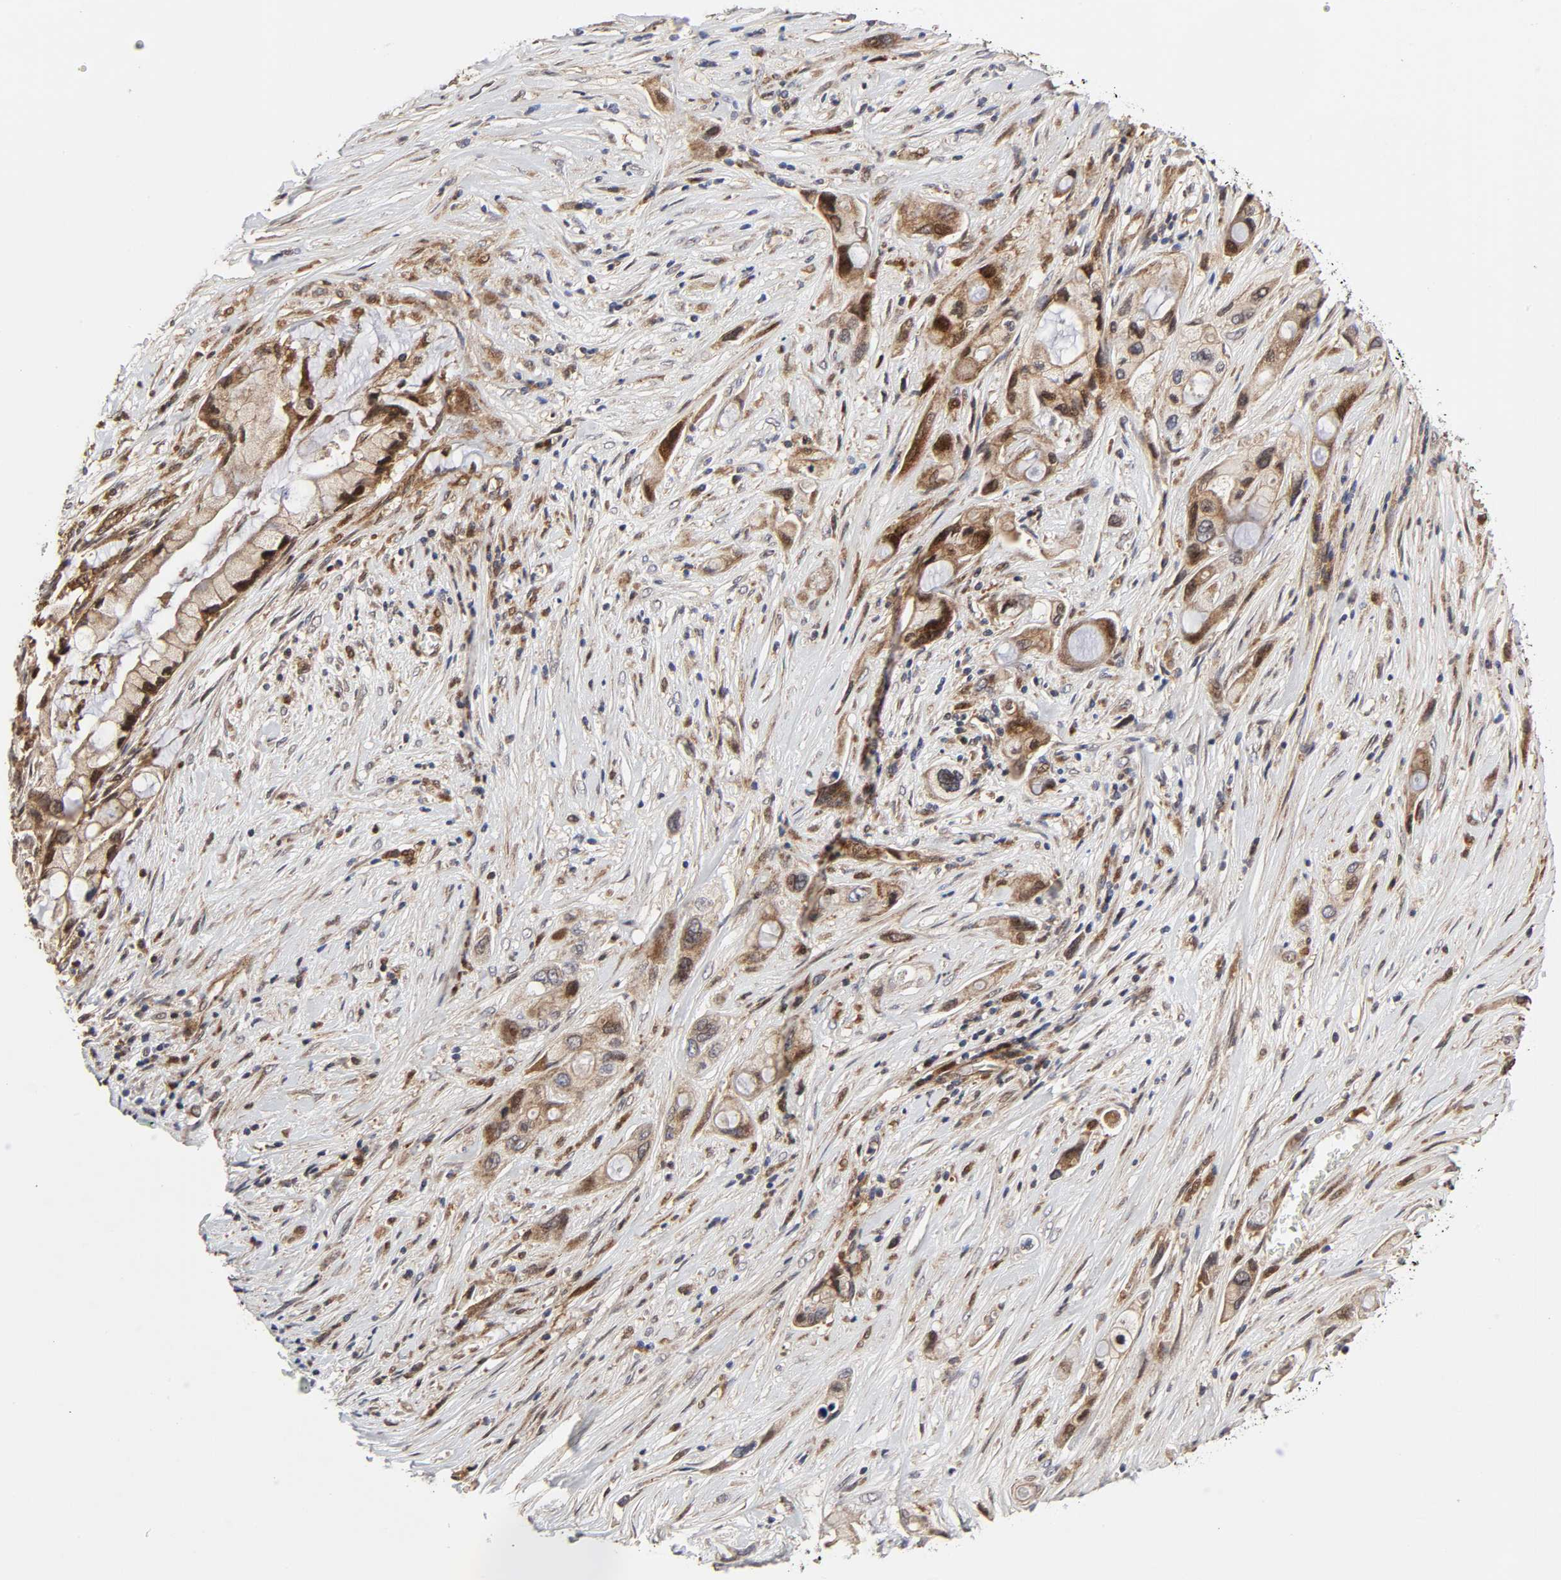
{"staining": {"intensity": "weak", "quantity": ">75%", "location": "cytoplasmic/membranous,nuclear"}, "tissue": "pancreatic cancer", "cell_type": "Tumor cells", "image_type": "cancer", "snomed": [{"axis": "morphology", "description": "Adenocarcinoma, NOS"}, {"axis": "topography", "description": "Pancreas"}], "caption": "The immunohistochemical stain labels weak cytoplasmic/membranous and nuclear positivity in tumor cells of adenocarcinoma (pancreatic) tissue. The protein is stained brown, and the nuclei are stained in blue (DAB (3,3'-diaminobenzidine) IHC with brightfield microscopy, high magnification).", "gene": "CASP9", "patient": {"sex": "female", "age": 59}}